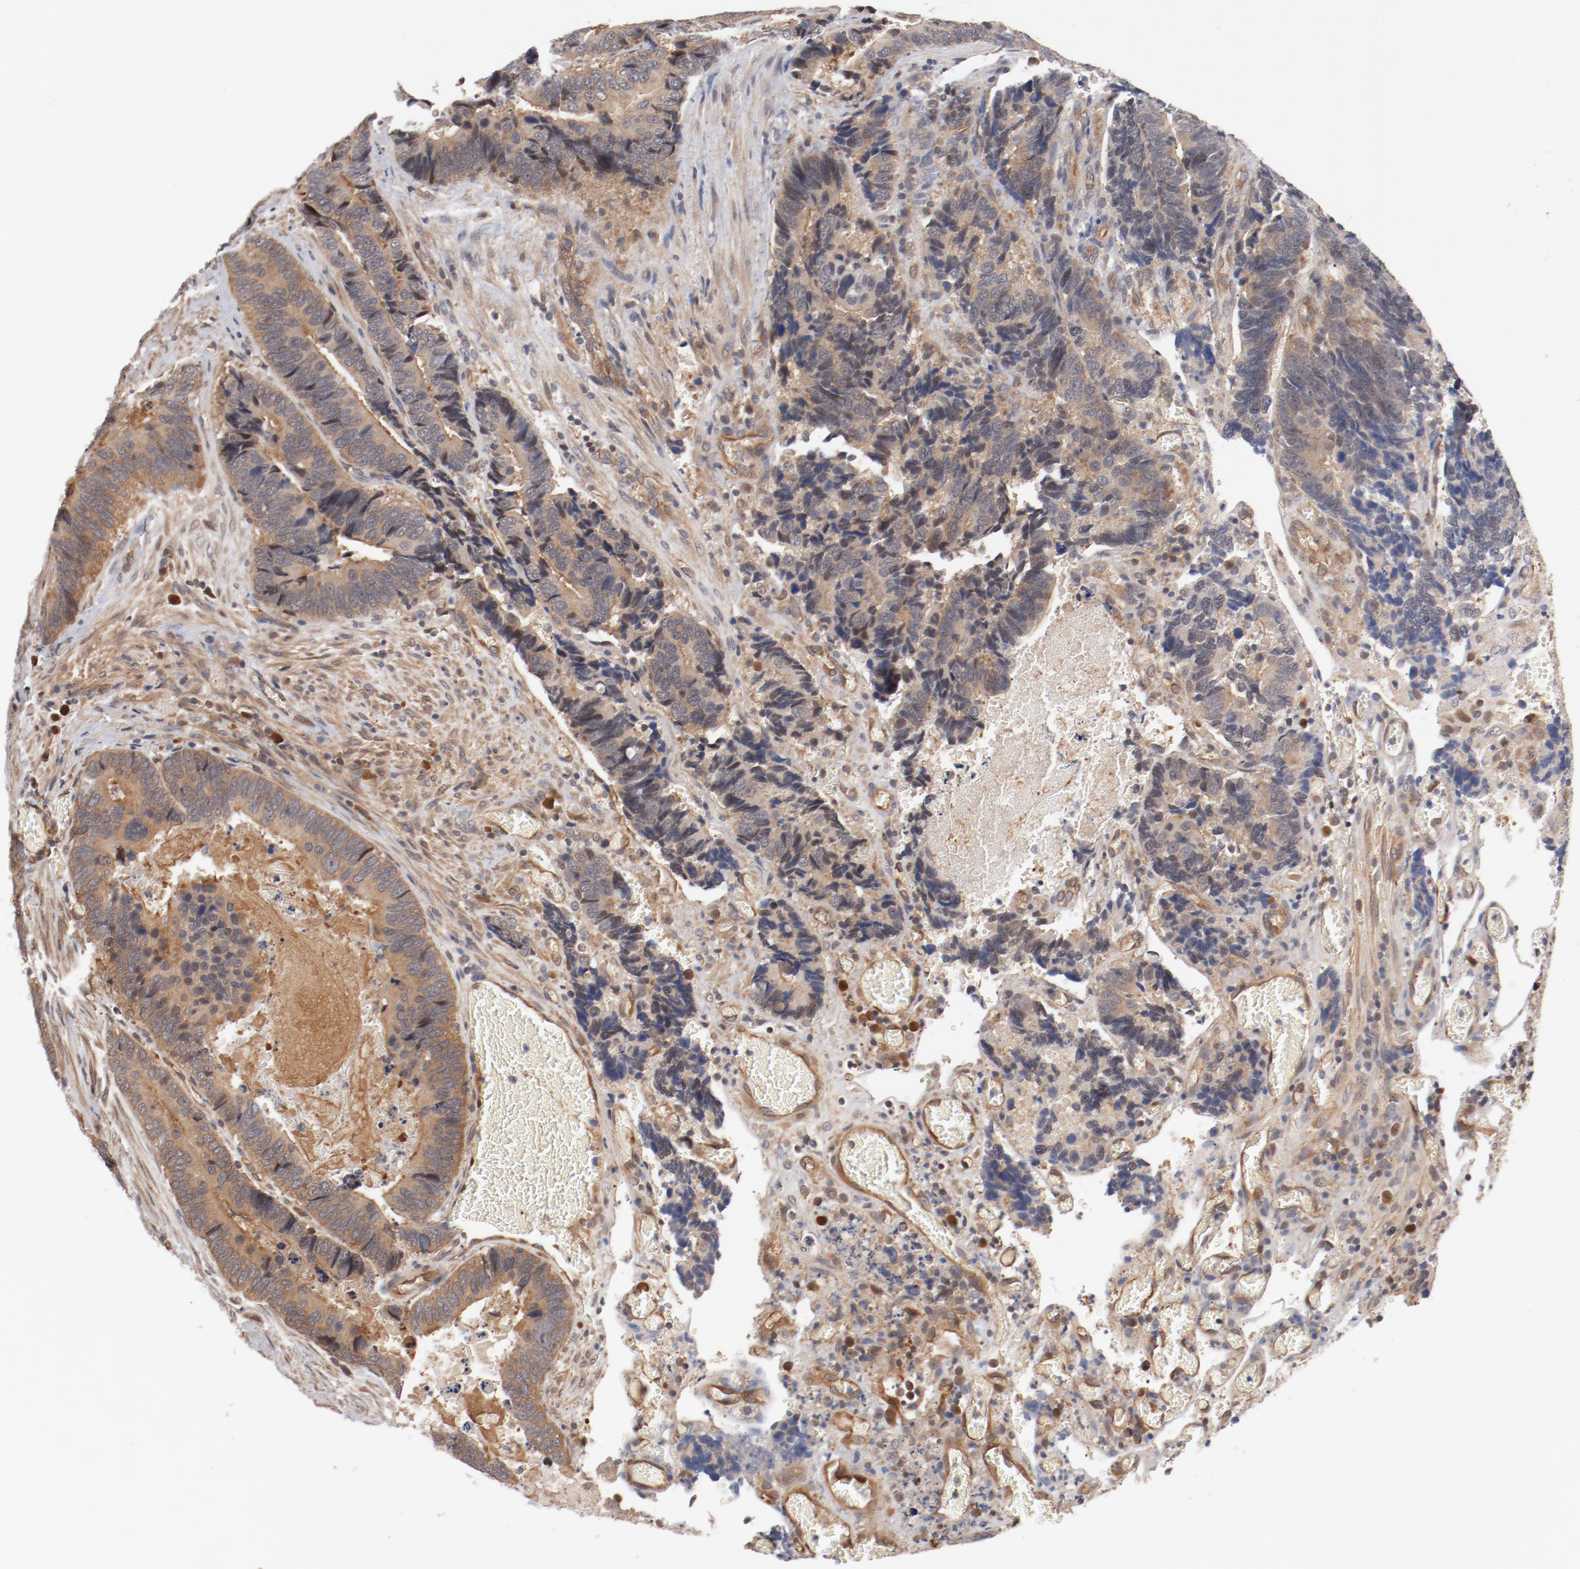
{"staining": {"intensity": "weak", "quantity": ">75%", "location": "cytoplasmic/membranous"}, "tissue": "colorectal cancer", "cell_type": "Tumor cells", "image_type": "cancer", "snomed": [{"axis": "morphology", "description": "Adenocarcinoma, NOS"}, {"axis": "topography", "description": "Colon"}], "caption": "Weak cytoplasmic/membranous positivity is present in about >75% of tumor cells in colorectal cancer (adenocarcinoma).", "gene": "PITPNM2", "patient": {"sex": "male", "age": 72}}